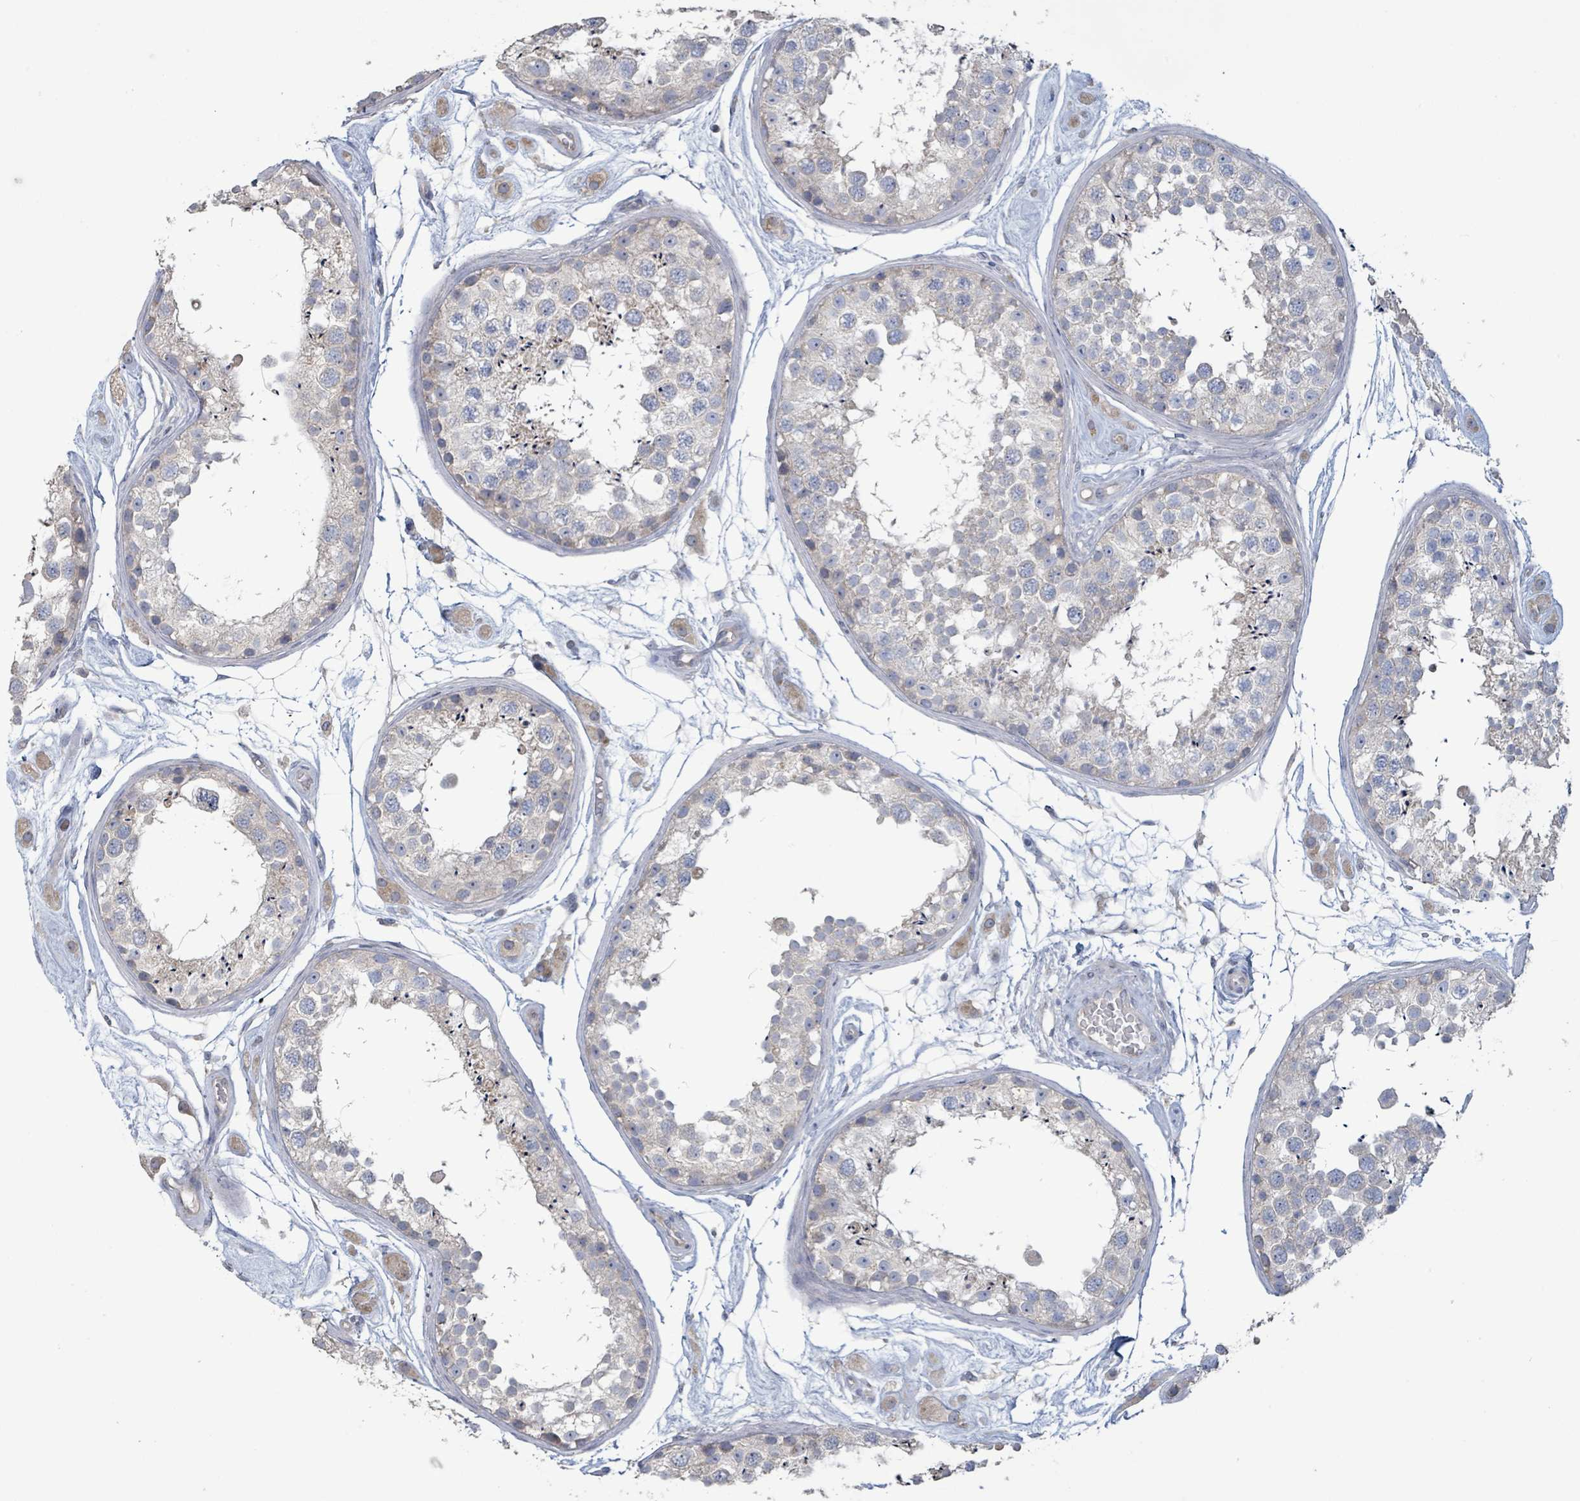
{"staining": {"intensity": "negative", "quantity": "none", "location": "none"}, "tissue": "testis", "cell_type": "Cells in seminiferous ducts", "image_type": "normal", "snomed": [{"axis": "morphology", "description": "Normal tissue, NOS"}, {"axis": "topography", "description": "Testis"}], "caption": "Immunohistochemistry of benign testis shows no positivity in cells in seminiferous ducts. Brightfield microscopy of IHC stained with DAB (brown) and hematoxylin (blue), captured at high magnification.", "gene": "RPL32", "patient": {"sex": "male", "age": 25}}